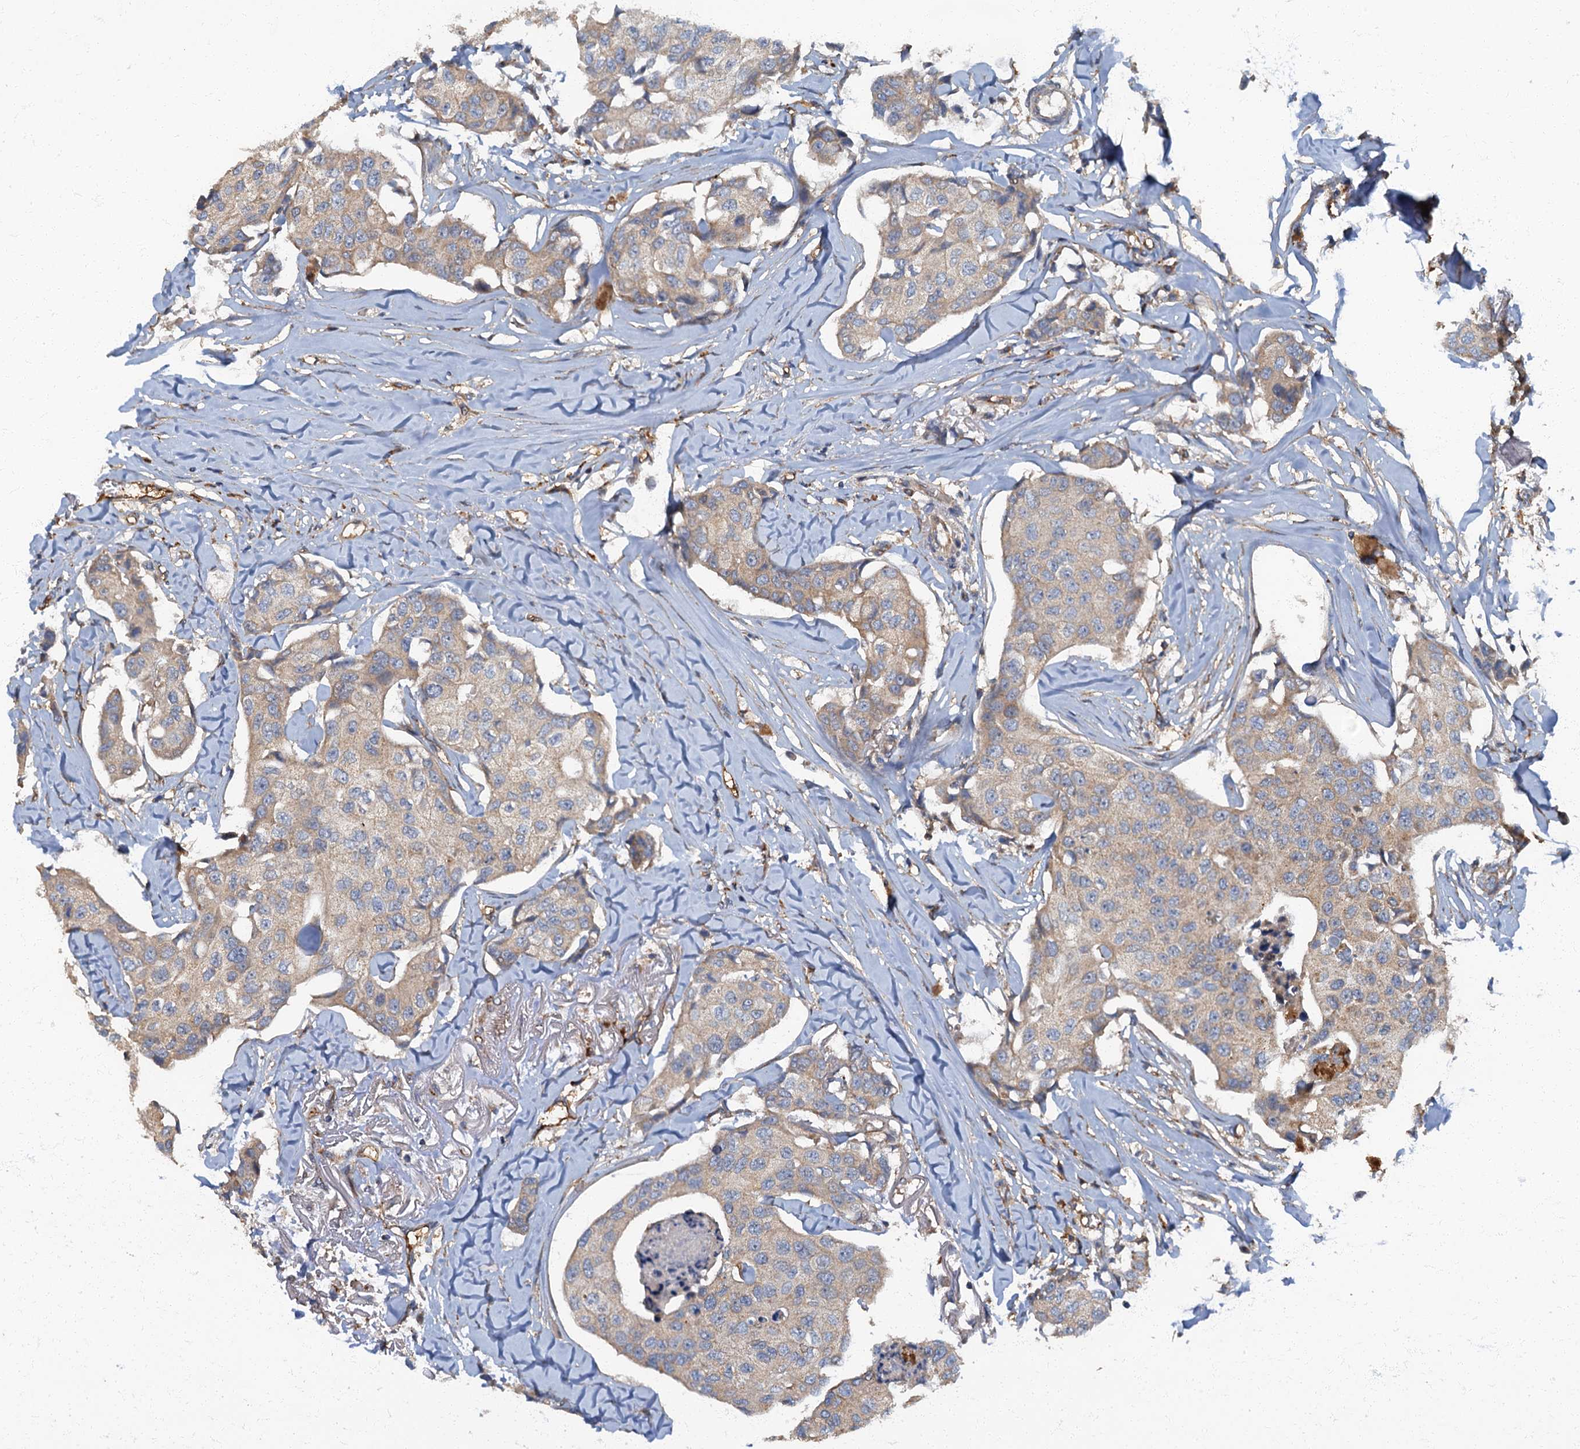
{"staining": {"intensity": "weak", "quantity": "<25%", "location": "cytoplasmic/membranous"}, "tissue": "breast cancer", "cell_type": "Tumor cells", "image_type": "cancer", "snomed": [{"axis": "morphology", "description": "Duct carcinoma"}, {"axis": "topography", "description": "Breast"}], "caption": "Intraductal carcinoma (breast) was stained to show a protein in brown. There is no significant staining in tumor cells.", "gene": "ARL11", "patient": {"sex": "female", "age": 80}}